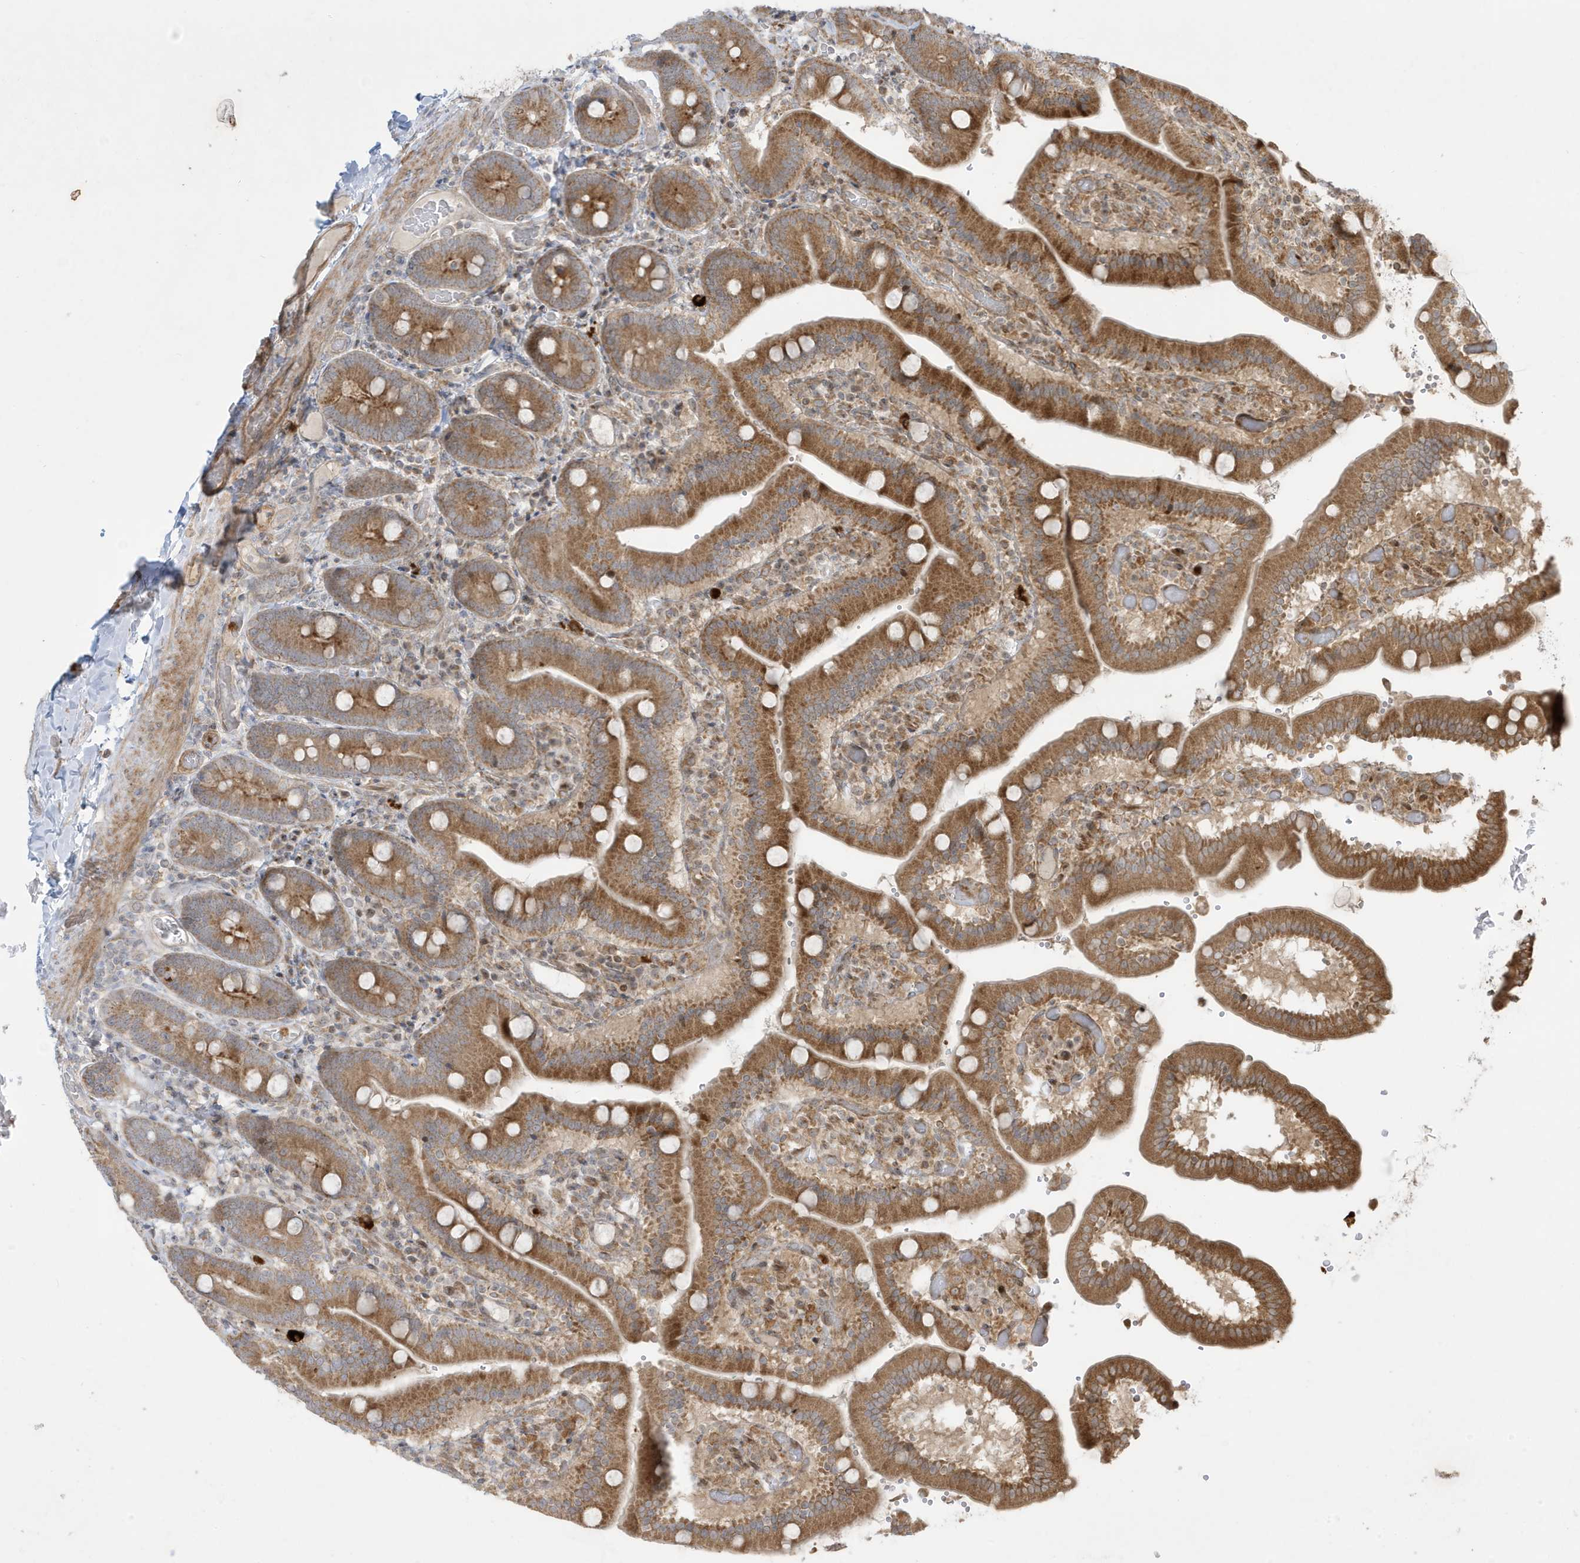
{"staining": {"intensity": "moderate", "quantity": ">75%", "location": "cytoplasmic/membranous"}, "tissue": "duodenum", "cell_type": "Glandular cells", "image_type": "normal", "snomed": [{"axis": "morphology", "description": "Normal tissue, NOS"}, {"axis": "topography", "description": "Duodenum"}], "caption": "Glandular cells display medium levels of moderate cytoplasmic/membranous expression in approximately >75% of cells in benign duodenum.", "gene": "IFT57", "patient": {"sex": "female", "age": 62}}